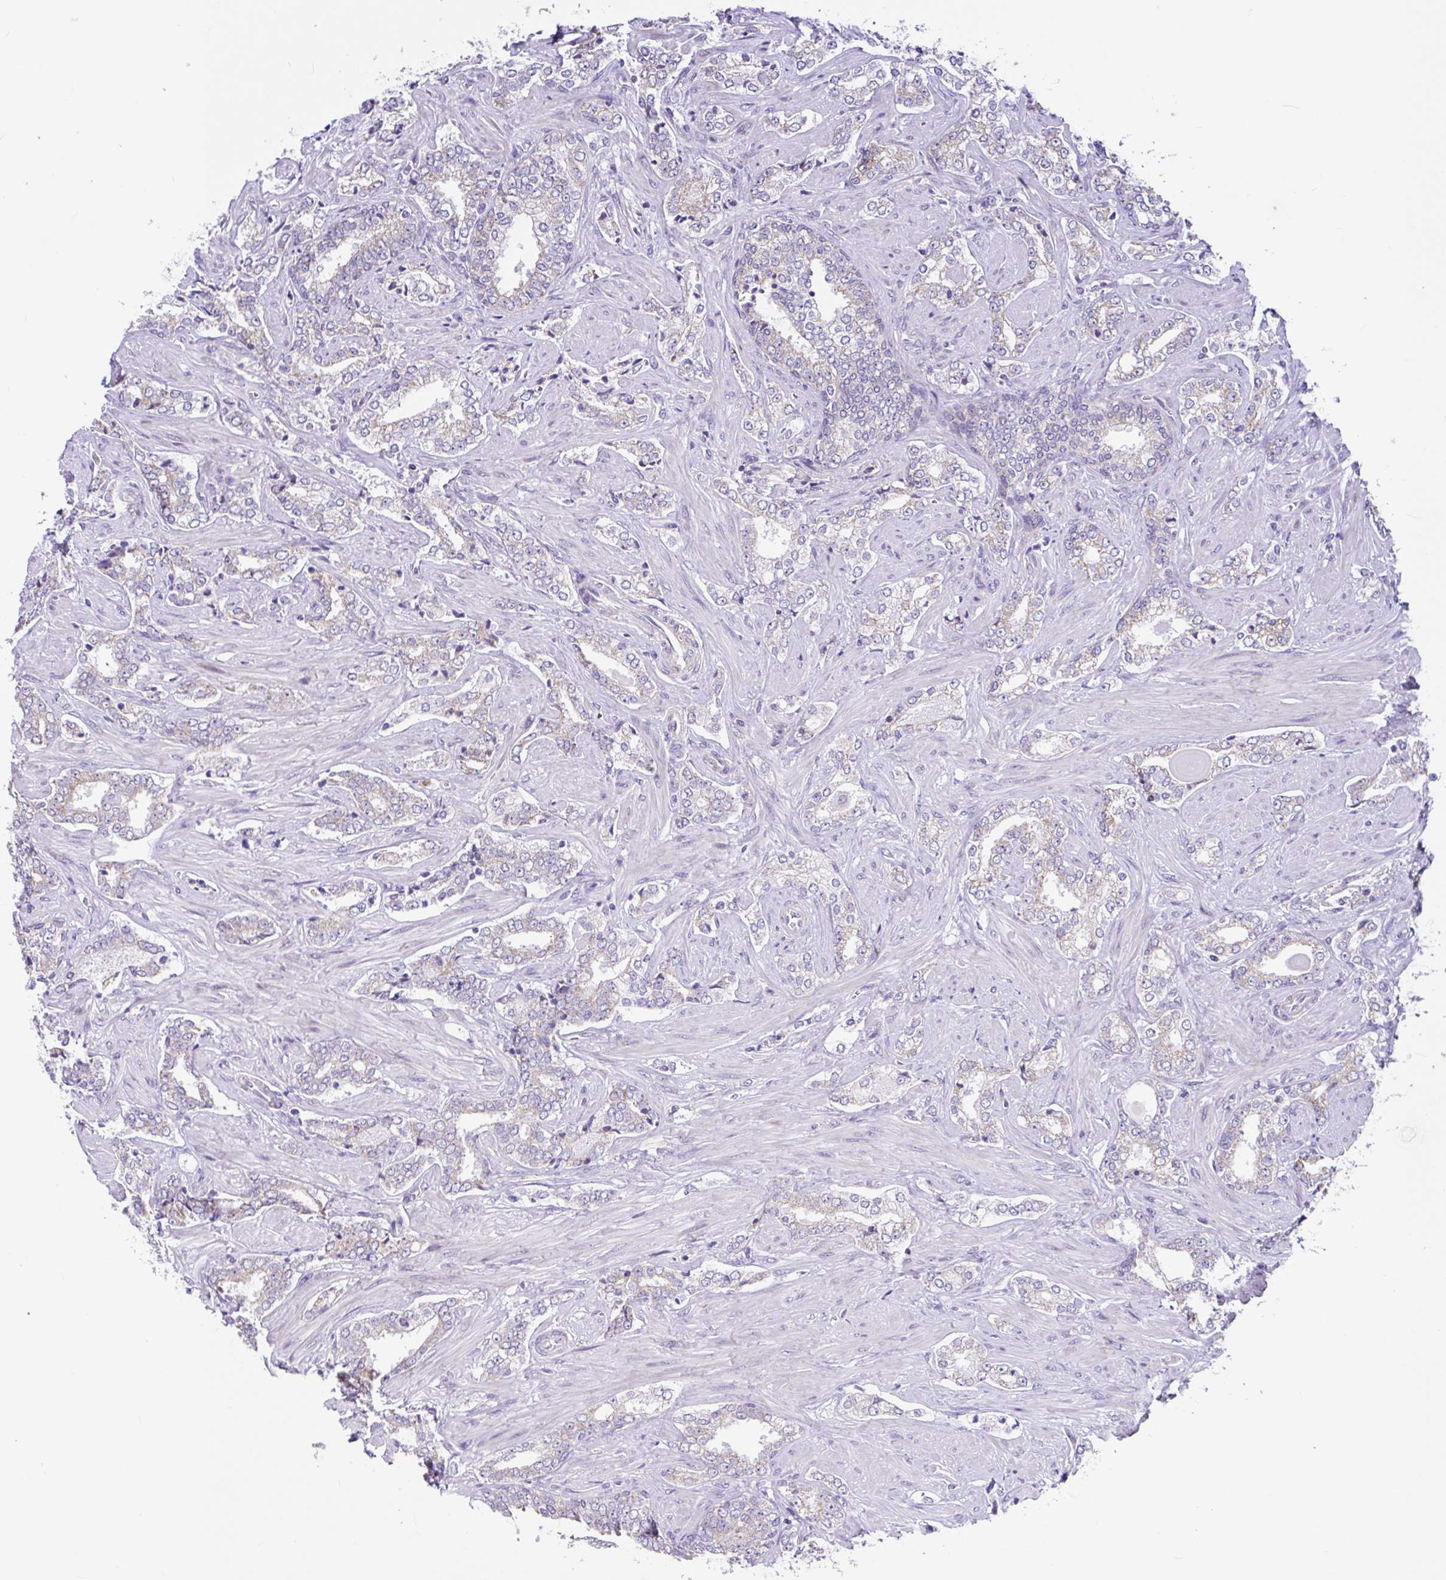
{"staining": {"intensity": "weak", "quantity": "<25%", "location": "cytoplasmic/membranous"}, "tissue": "prostate cancer", "cell_type": "Tumor cells", "image_type": "cancer", "snomed": [{"axis": "morphology", "description": "Adenocarcinoma, High grade"}, {"axis": "topography", "description": "Prostate"}], "caption": "Prostate high-grade adenocarcinoma was stained to show a protein in brown. There is no significant positivity in tumor cells.", "gene": "NDUFS2", "patient": {"sex": "male", "age": 60}}